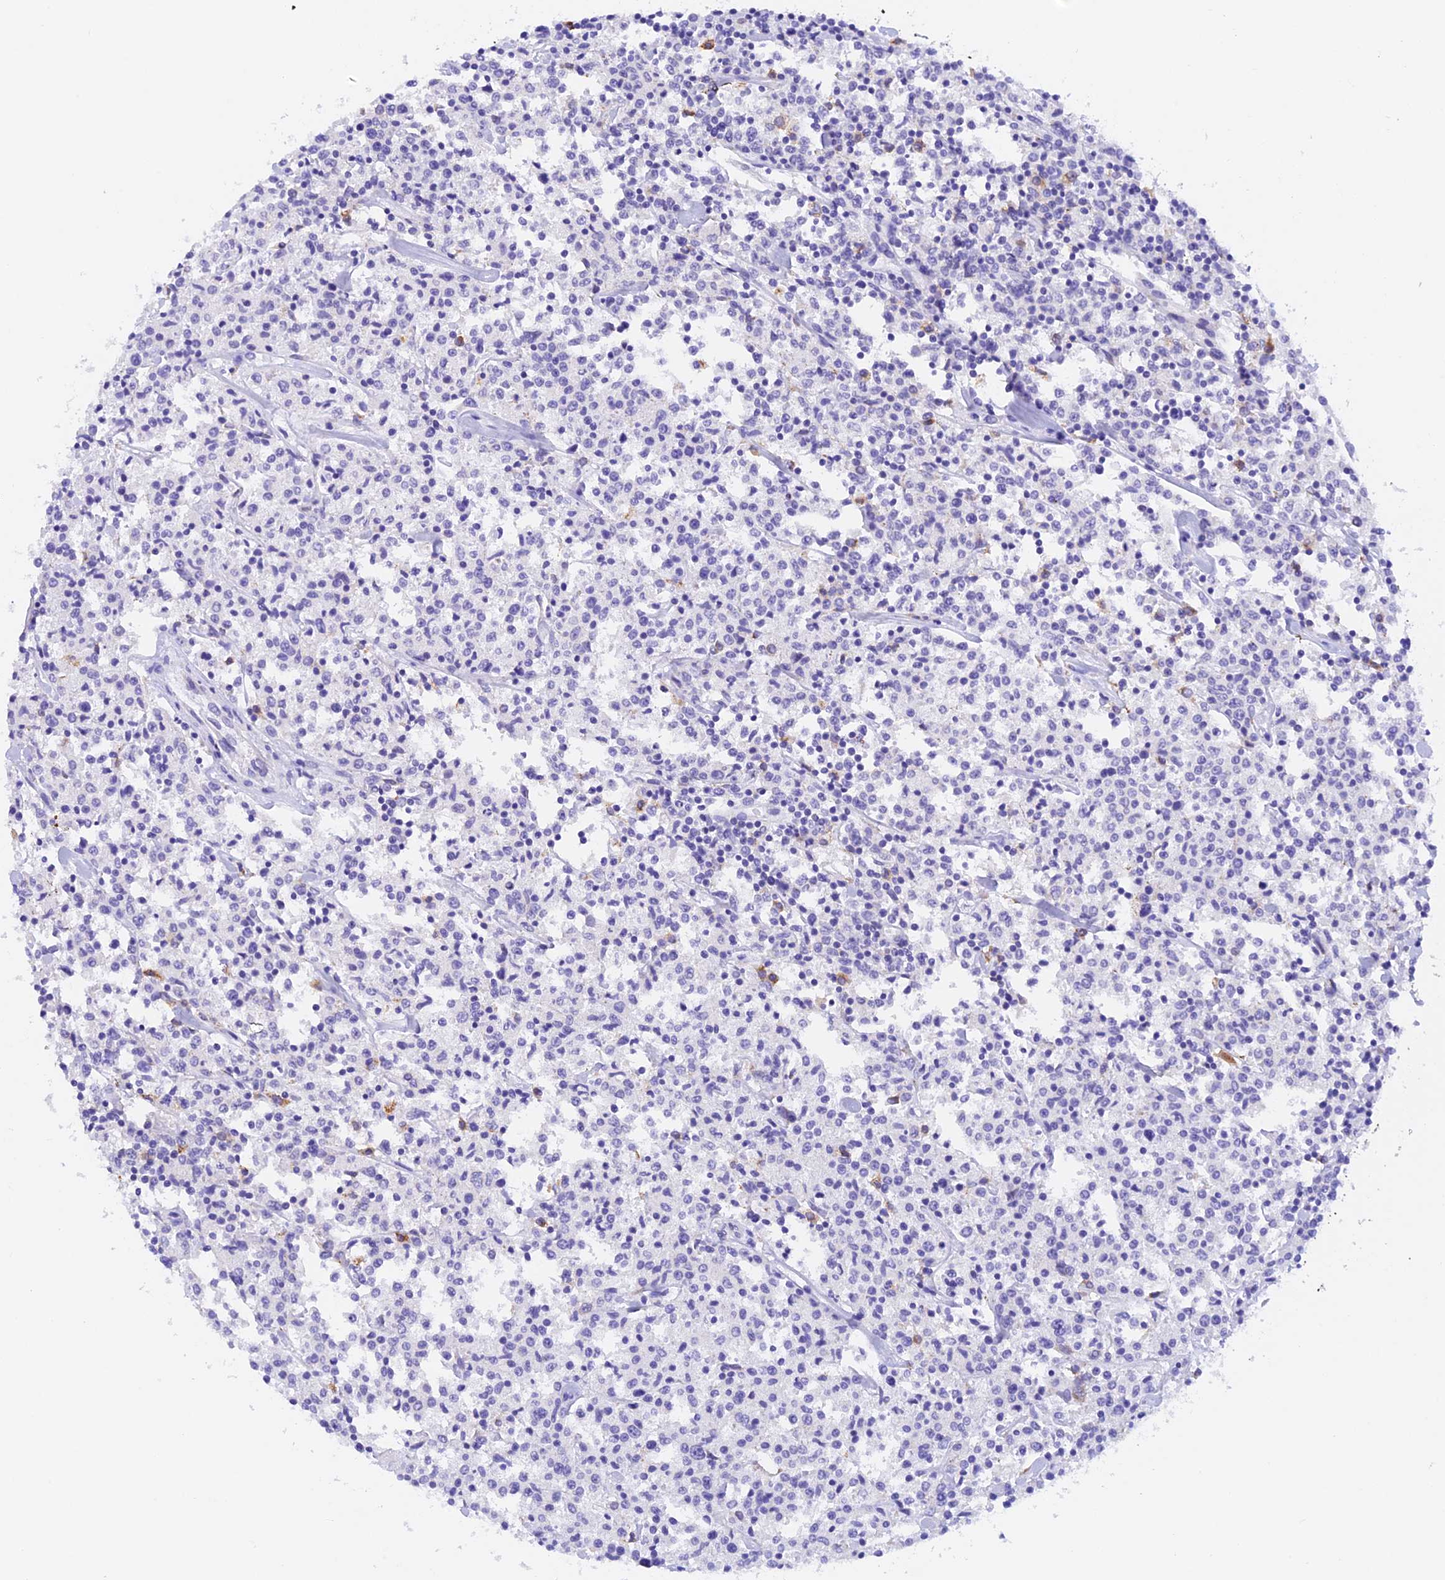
{"staining": {"intensity": "negative", "quantity": "none", "location": "none"}, "tissue": "lymphoma", "cell_type": "Tumor cells", "image_type": "cancer", "snomed": [{"axis": "morphology", "description": "Malignant lymphoma, non-Hodgkin's type, Low grade"}, {"axis": "topography", "description": "Small intestine"}], "caption": "Low-grade malignant lymphoma, non-Hodgkin's type was stained to show a protein in brown. There is no significant expression in tumor cells.", "gene": "VKORC1", "patient": {"sex": "female", "age": 59}}